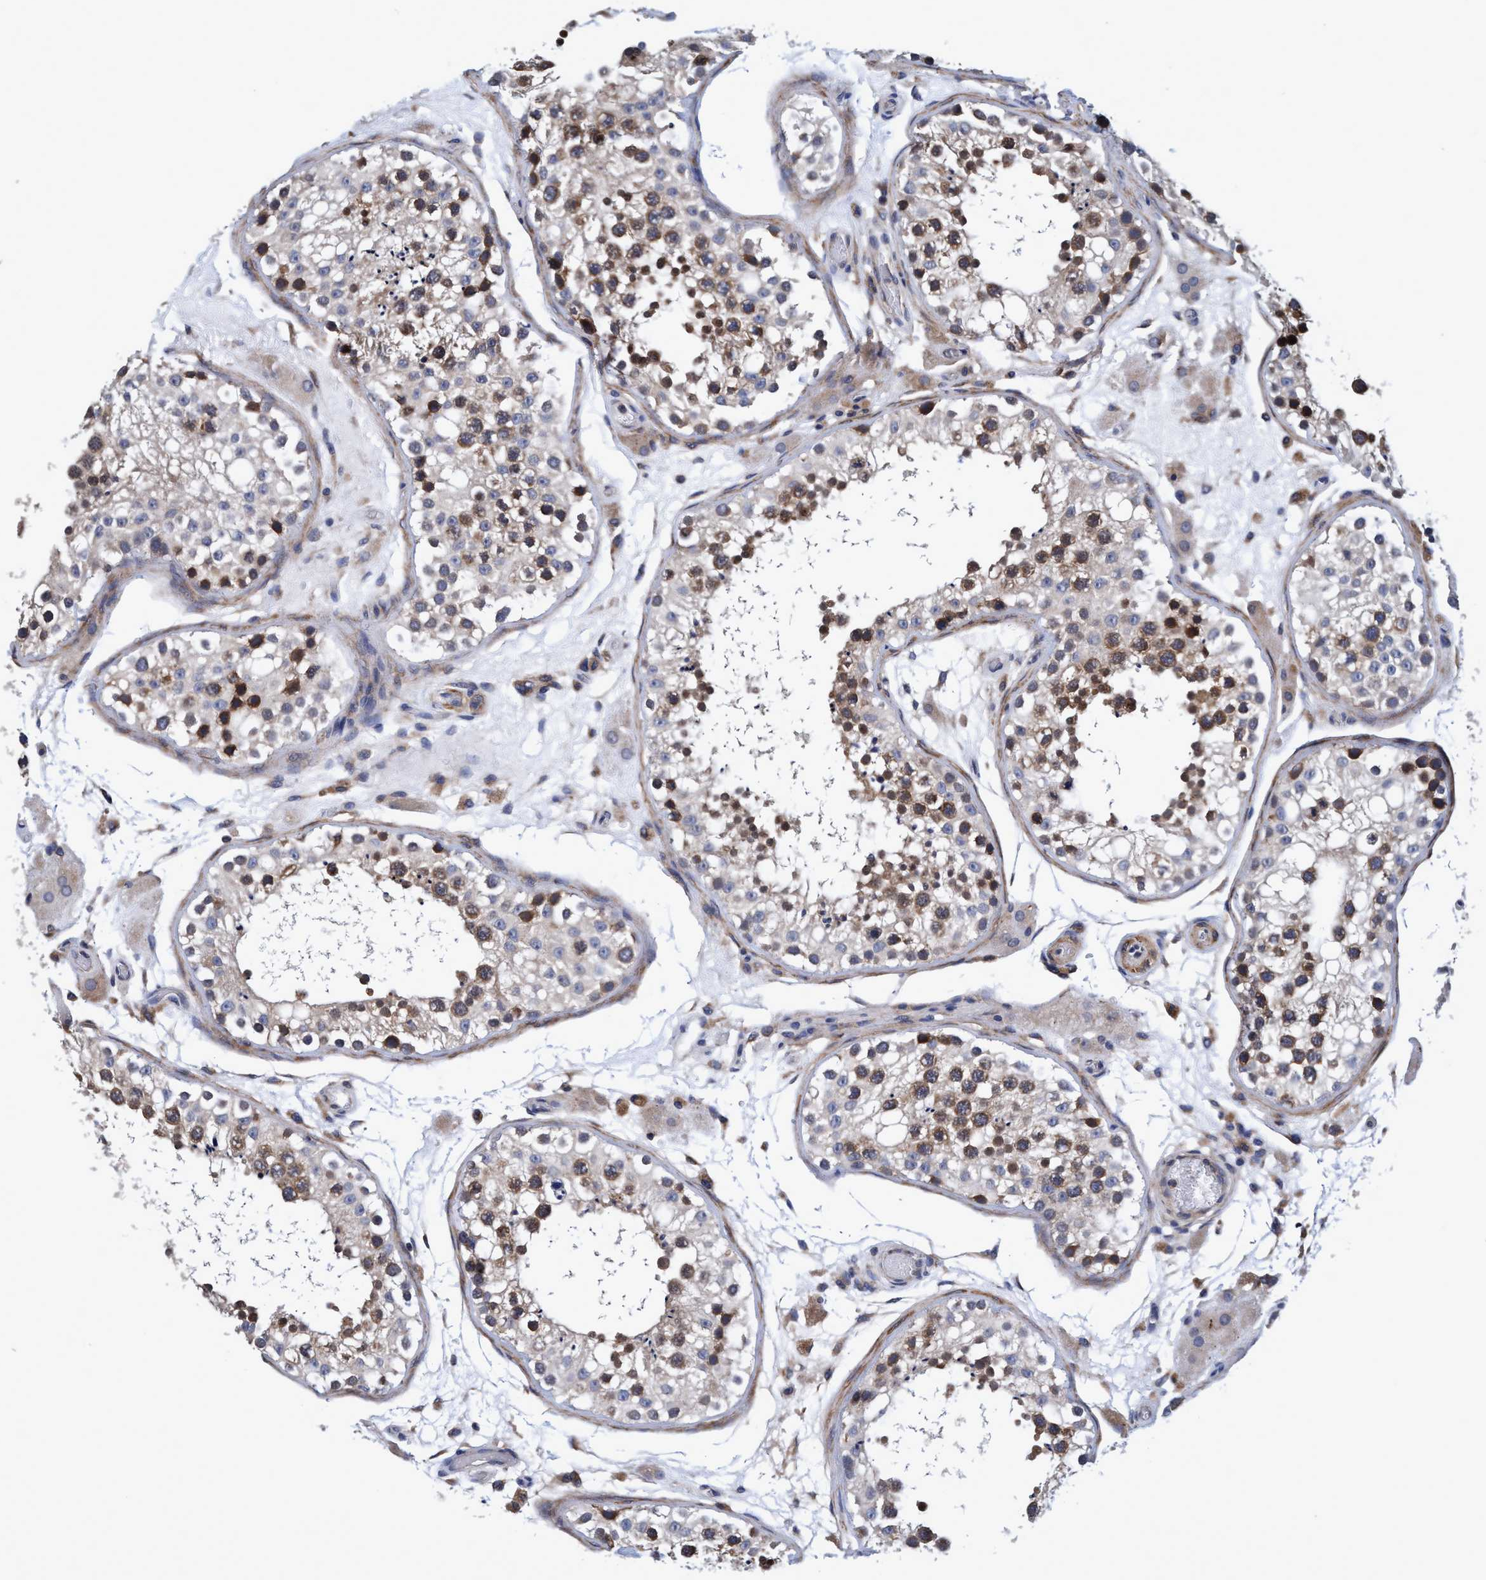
{"staining": {"intensity": "moderate", "quantity": ">75%", "location": "cytoplasmic/membranous"}, "tissue": "testis", "cell_type": "Cells in seminiferous ducts", "image_type": "normal", "snomed": [{"axis": "morphology", "description": "Normal tissue, NOS"}, {"axis": "topography", "description": "Testis"}, {"axis": "topography", "description": "Epididymis"}], "caption": "This histopathology image demonstrates benign testis stained with IHC to label a protein in brown. The cytoplasmic/membranous of cells in seminiferous ducts show moderate positivity for the protein. Nuclei are counter-stained blue.", "gene": "CALCOCO2", "patient": {"sex": "male", "age": 26}}